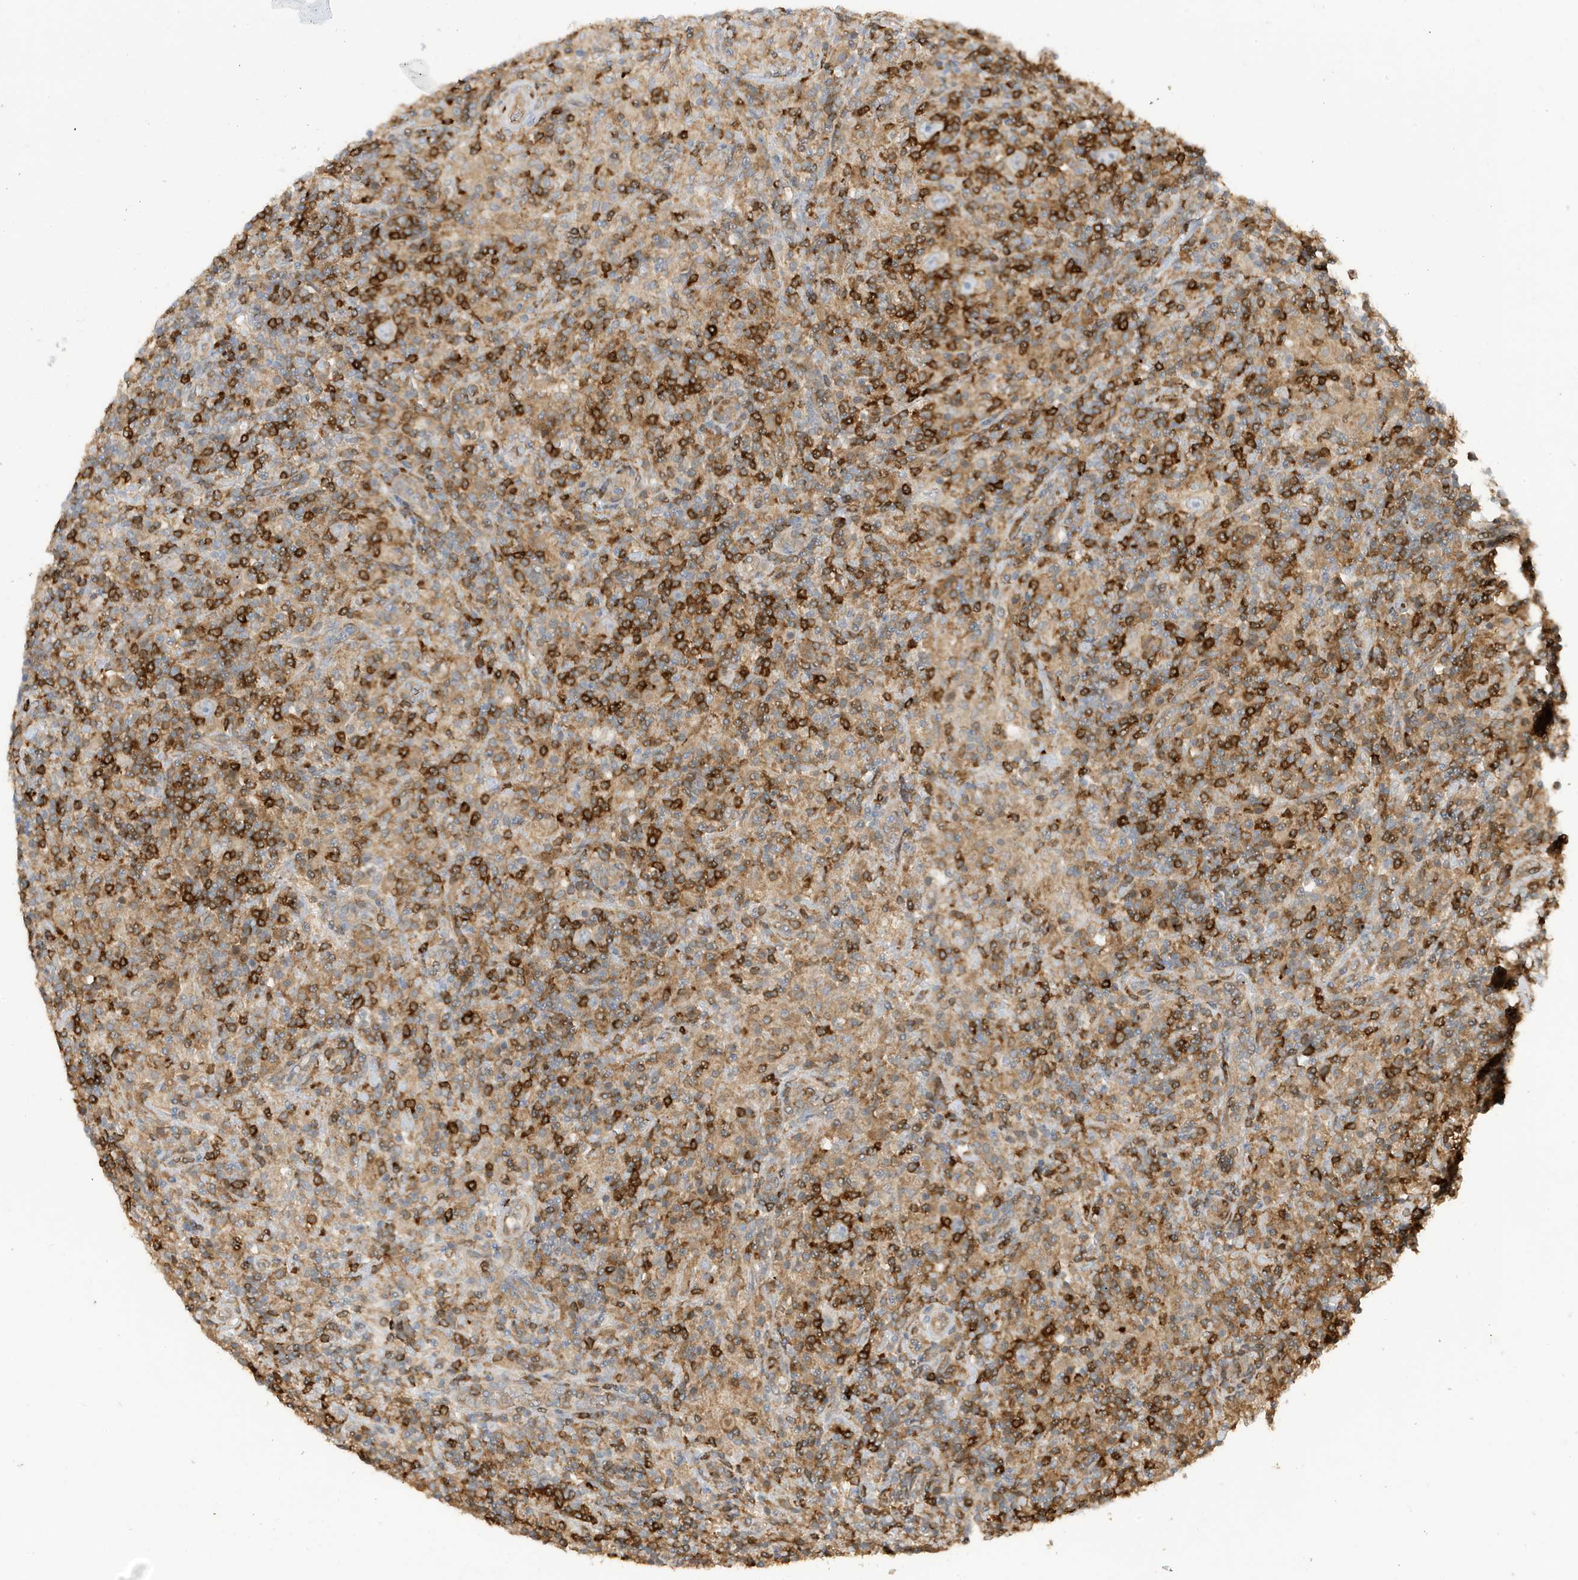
{"staining": {"intensity": "negative", "quantity": "none", "location": "none"}, "tissue": "lymphoma", "cell_type": "Tumor cells", "image_type": "cancer", "snomed": [{"axis": "morphology", "description": "Hodgkin's disease, NOS"}, {"axis": "topography", "description": "Lymph node"}], "caption": "Immunohistochemistry (IHC) photomicrograph of neoplastic tissue: human lymphoma stained with DAB shows no significant protein expression in tumor cells.", "gene": "PHACTR2", "patient": {"sex": "male", "age": 70}}